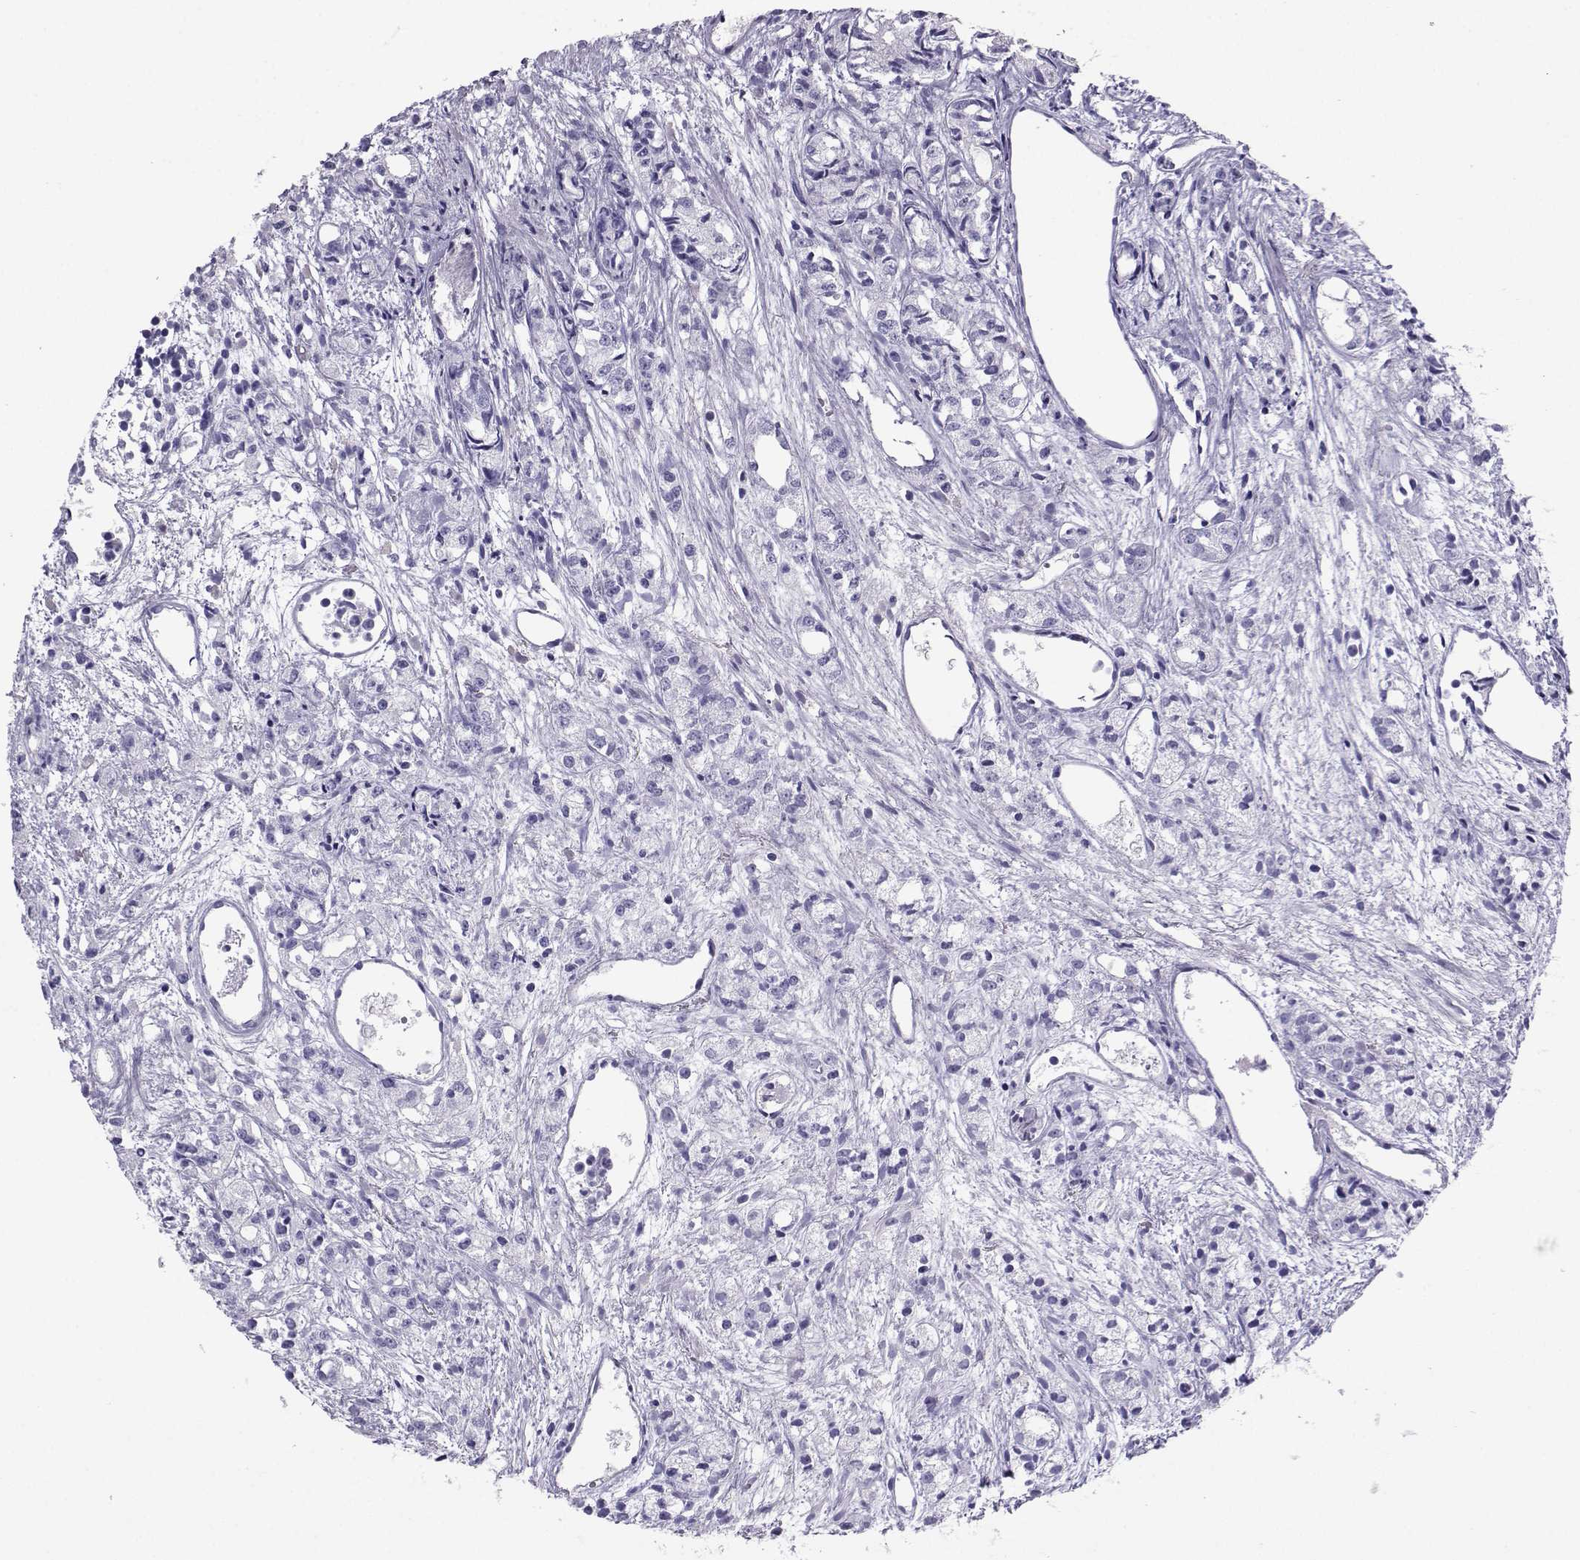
{"staining": {"intensity": "negative", "quantity": "none", "location": "none"}, "tissue": "prostate cancer", "cell_type": "Tumor cells", "image_type": "cancer", "snomed": [{"axis": "morphology", "description": "Adenocarcinoma, Medium grade"}, {"axis": "topography", "description": "Prostate"}], "caption": "The micrograph reveals no staining of tumor cells in medium-grade adenocarcinoma (prostate). Brightfield microscopy of immunohistochemistry (IHC) stained with DAB (3,3'-diaminobenzidine) (brown) and hematoxylin (blue), captured at high magnification.", "gene": "LORICRIN", "patient": {"sex": "male", "age": 74}}